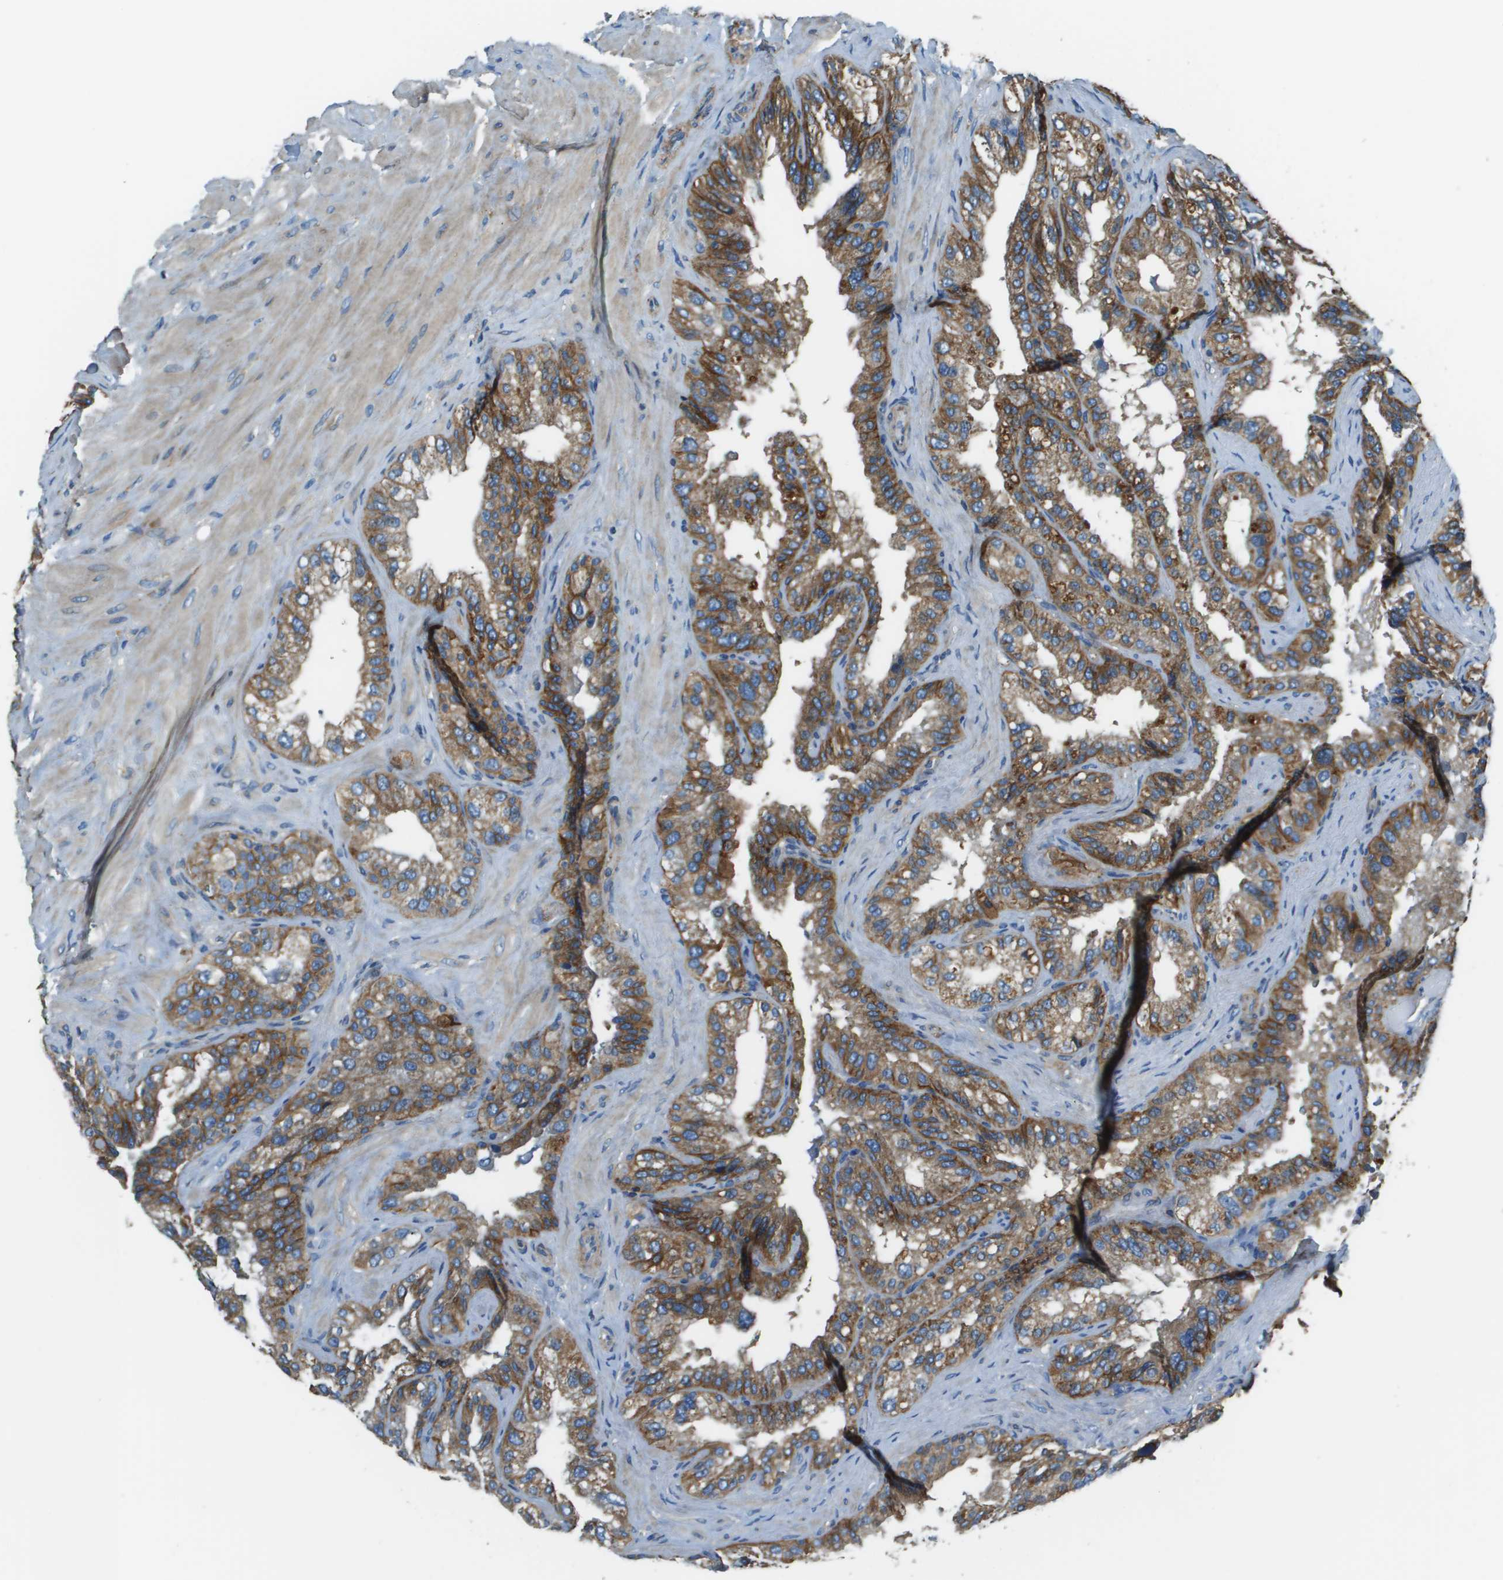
{"staining": {"intensity": "moderate", "quantity": ">75%", "location": "cytoplasmic/membranous"}, "tissue": "seminal vesicle", "cell_type": "Glandular cells", "image_type": "normal", "snomed": [{"axis": "morphology", "description": "Normal tissue, NOS"}, {"axis": "topography", "description": "Seminal veicle"}], "caption": "An immunohistochemistry micrograph of unremarkable tissue is shown. Protein staining in brown labels moderate cytoplasmic/membranous positivity in seminal vesicle within glandular cells.", "gene": "TMEM51", "patient": {"sex": "male", "age": 68}}